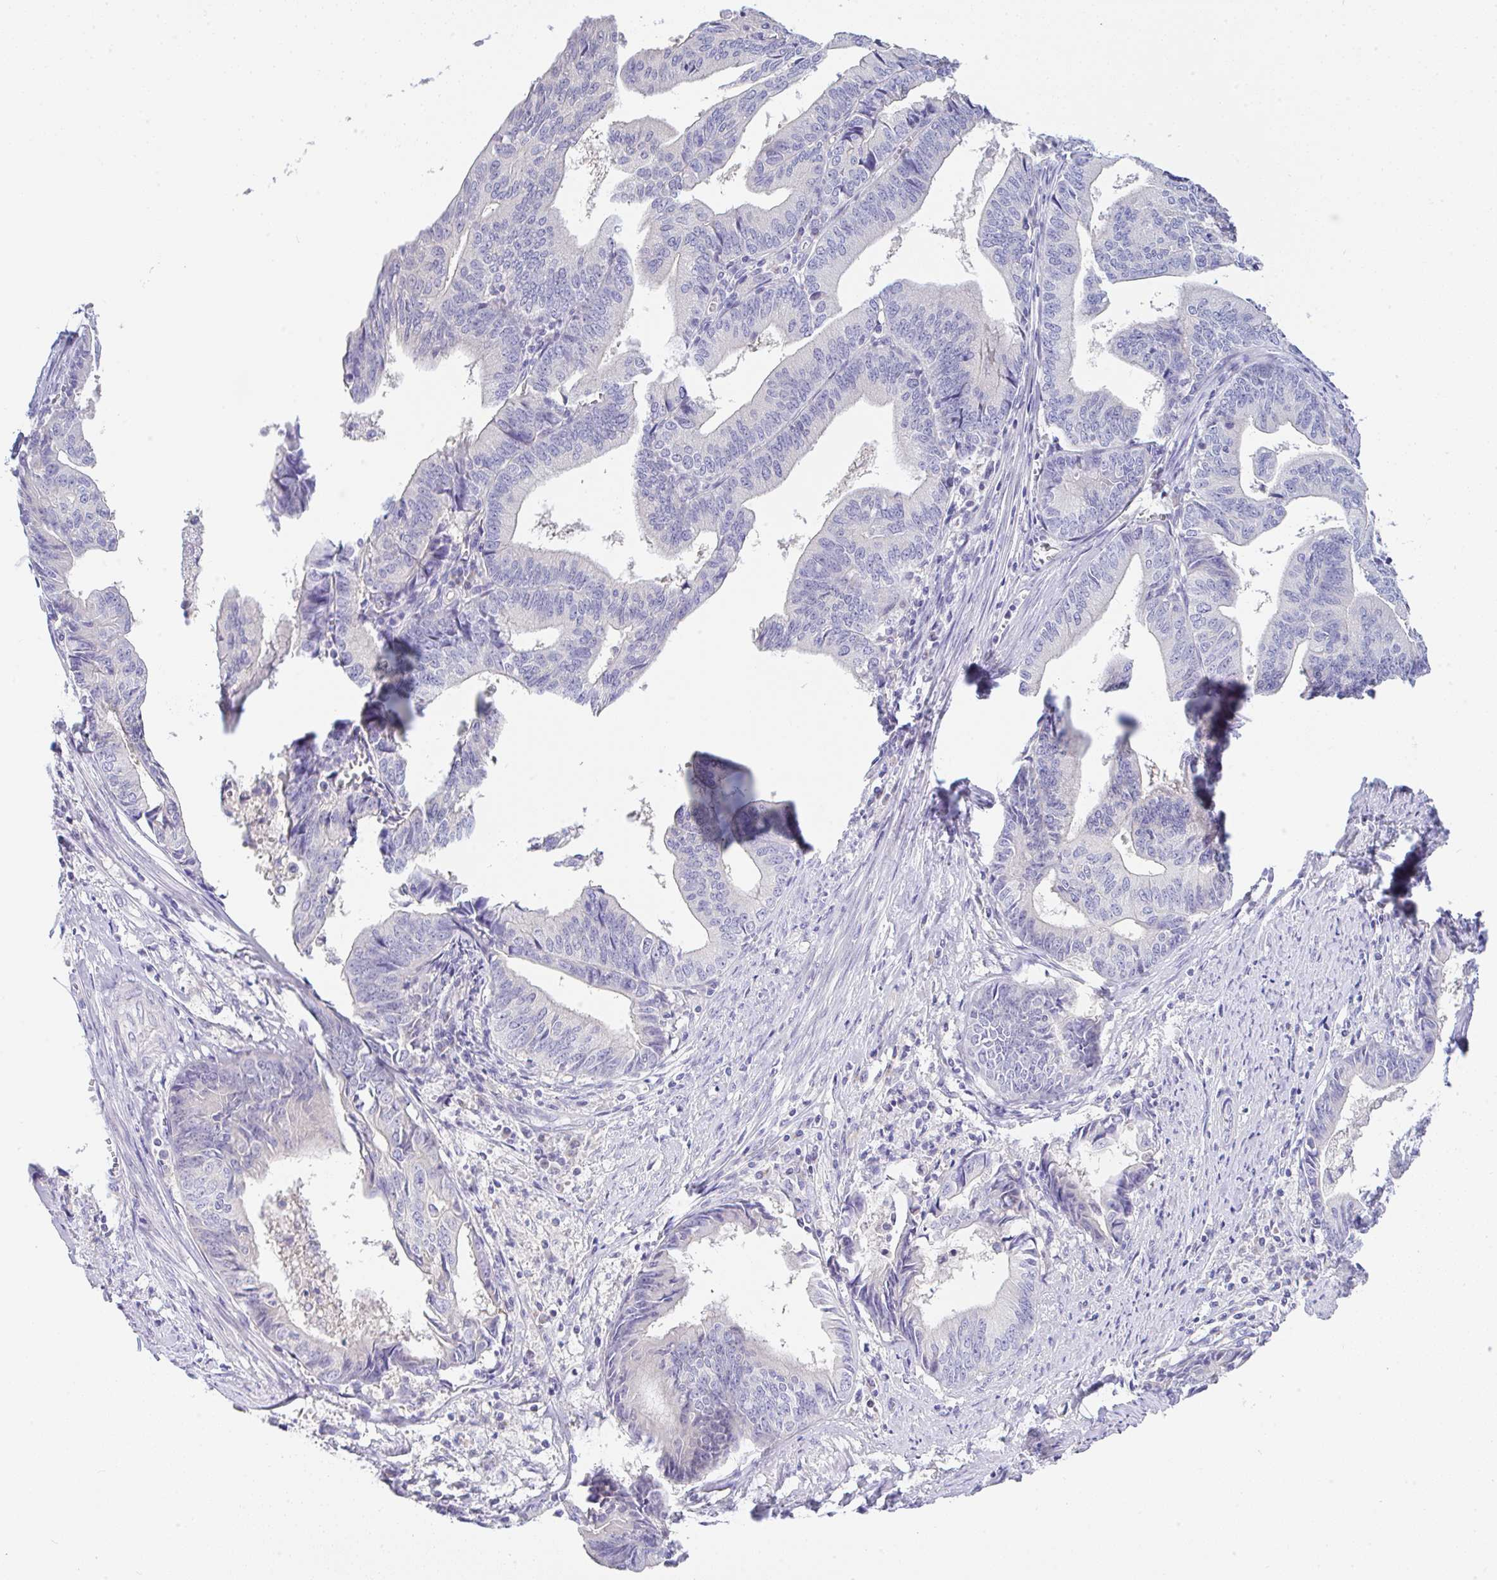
{"staining": {"intensity": "negative", "quantity": "none", "location": "none"}, "tissue": "endometrial cancer", "cell_type": "Tumor cells", "image_type": "cancer", "snomed": [{"axis": "morphology", "description": "Adenocarcinoma, NOS"}, {"axis": "topography", "description": "Endometrium"}], "caption": "Immunohistochemistry of endometrial cancer (adenocarcinoma) displays no expression in tumor cells.", "gene": "SERPINE3", "patient": {"sex": "female", "age": 65}}